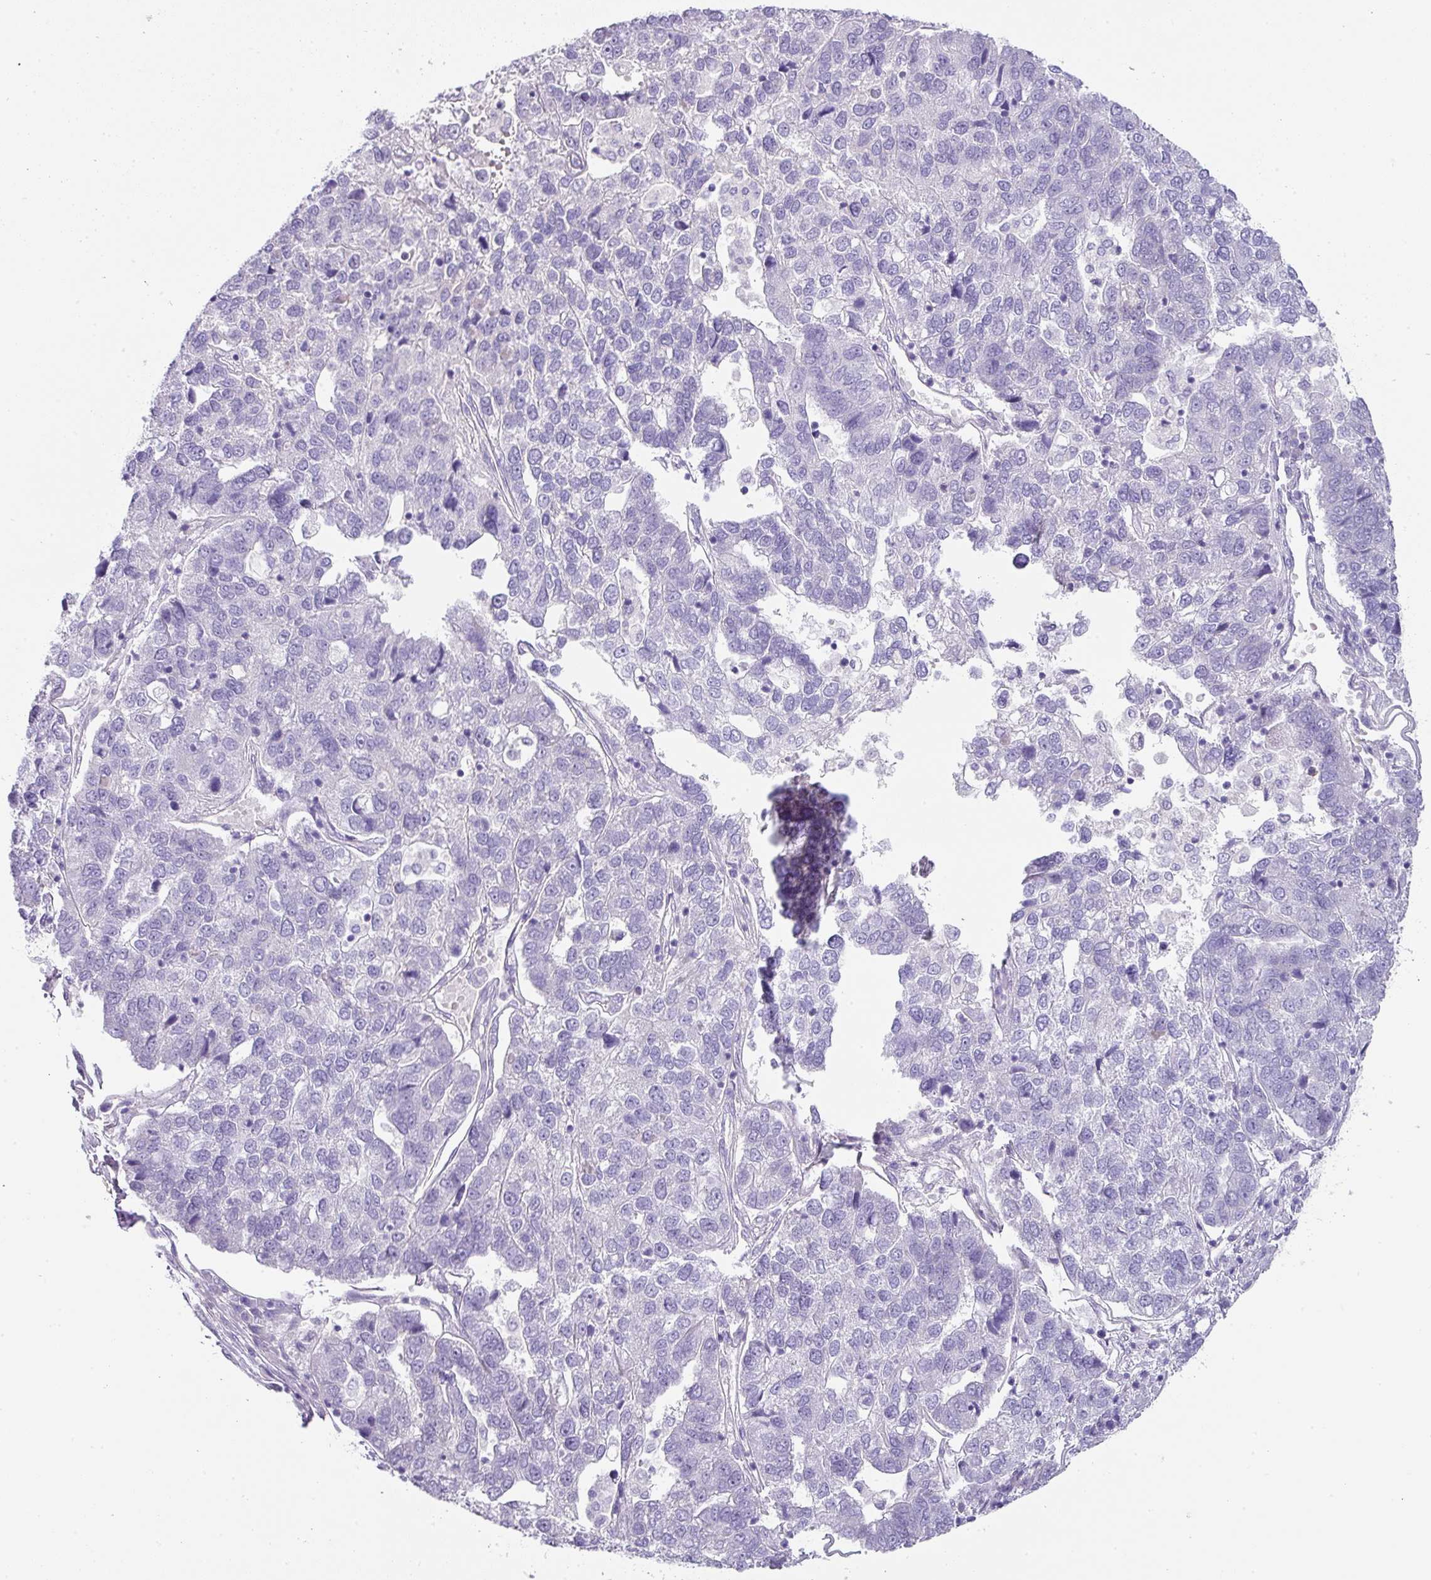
{"staining": {"intensity": "negative", "quantity": "none", "location": "none"}, "tissue": "pancreatic cancer", "cell_type": "Tumor cells", "image_type": "cancer", "snomed": [{"axis": "morphology", "description": "Adenocarcinoma, NOS"}, {"axis": "topography", "description": "Pancreas"}], "caption": "Tumor cells are negative for brown protein staining in pancreatic adenocarcinoma.", "gene": "OR52N1", "patient": {"sex": "female", "age": 61}}